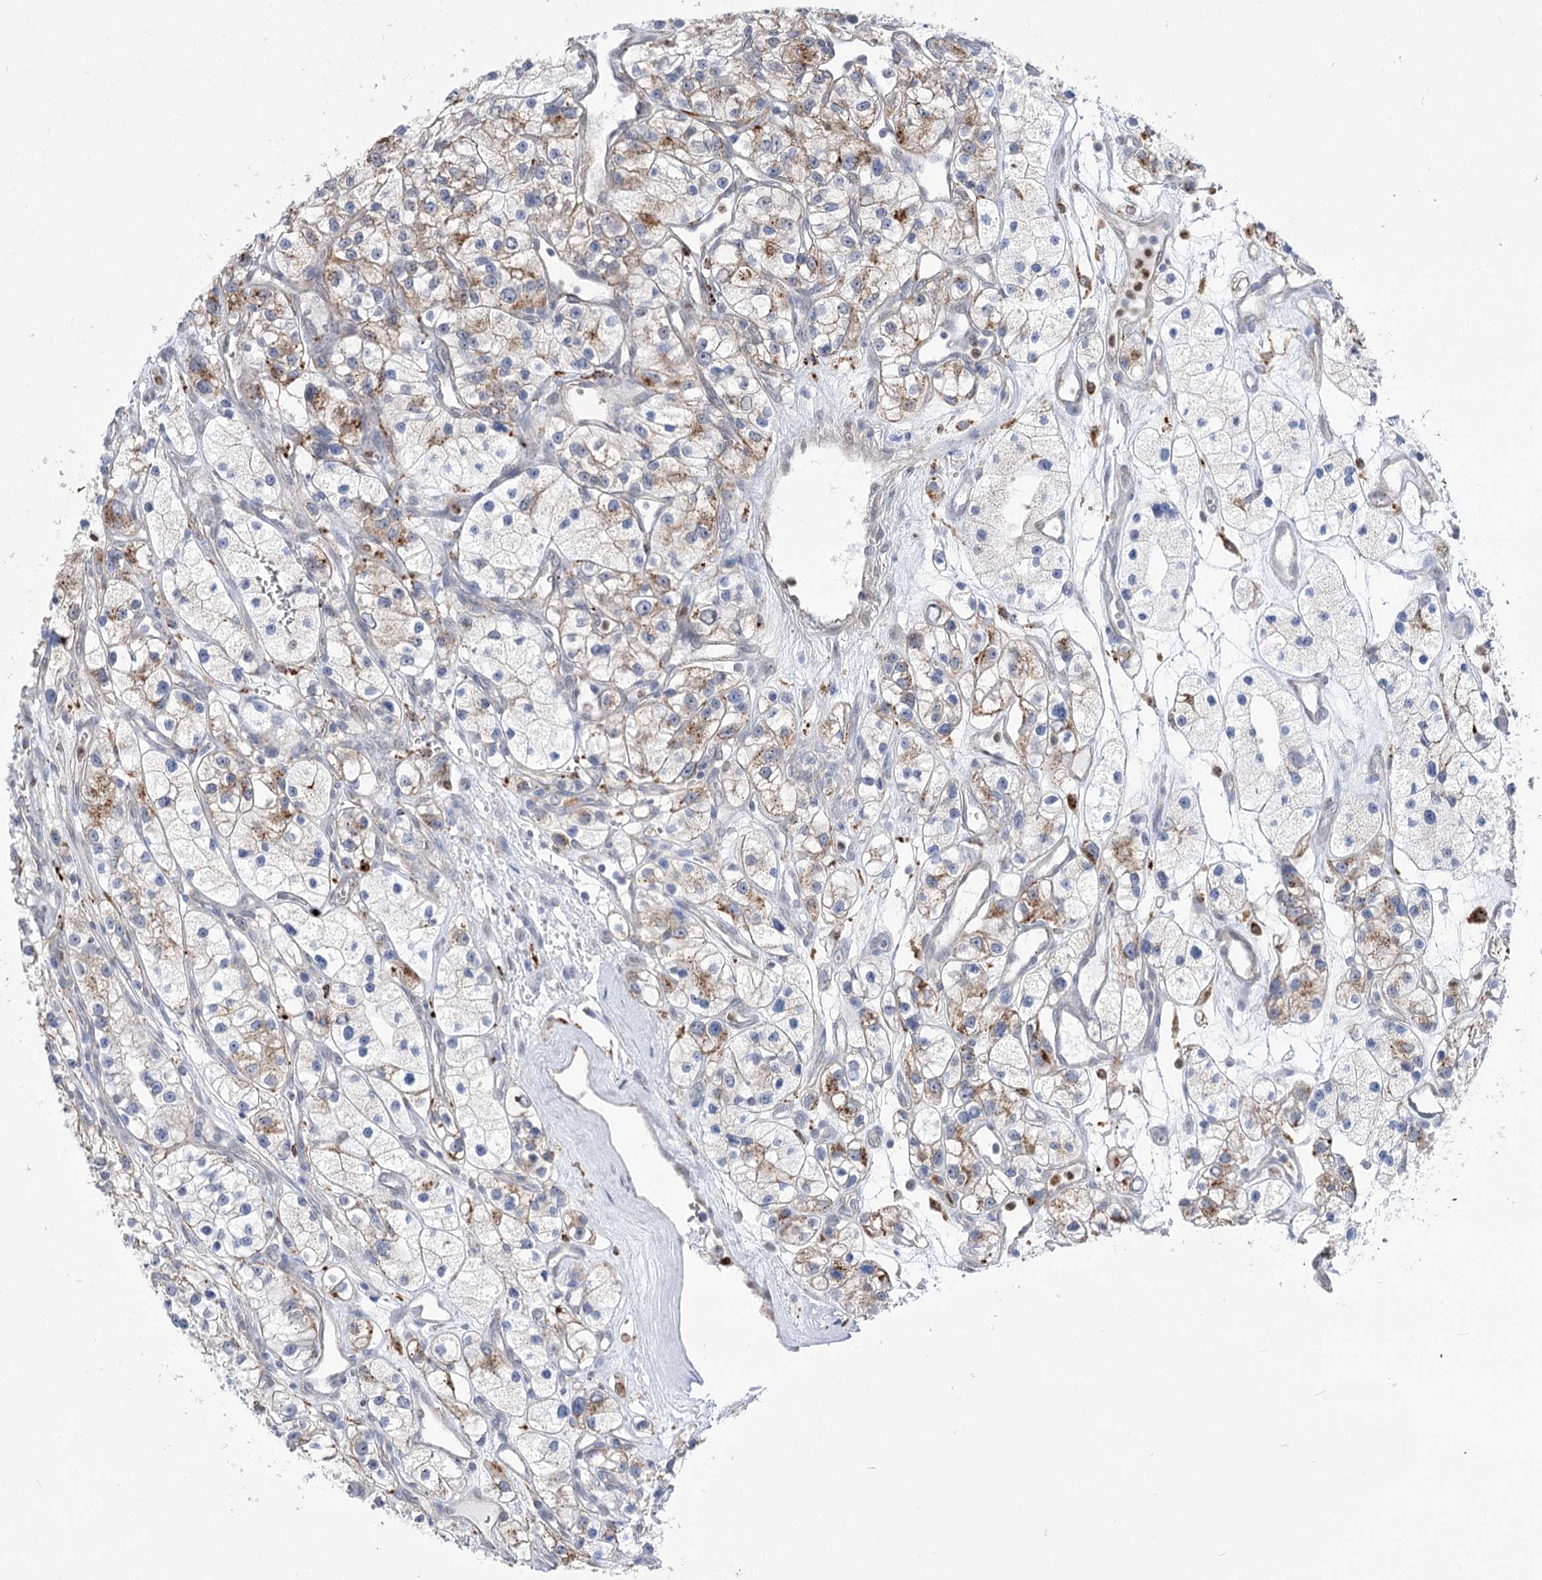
{"staining": {"intensity": "moderate", "quantity": "<25%", "location": "cytoplasmic/membranous"}, "tissue": "renal cancer", "cell_type": "Tumor cells", "image_type": "cancer", "snomed": [{"axis": "morphology", "description": "Adenocarcinoma, NOS"}, {"axis": "topography", "description": "Kidney"}], "caption": "A photomicrograph of human renal cancer (adenocarcinoma) stained for a protein exhibits moderate cytoplasmic/membranous brown staining in tumor cells.", "gene": "SIAE", "patient": {"sex": "female", "age": 57}}